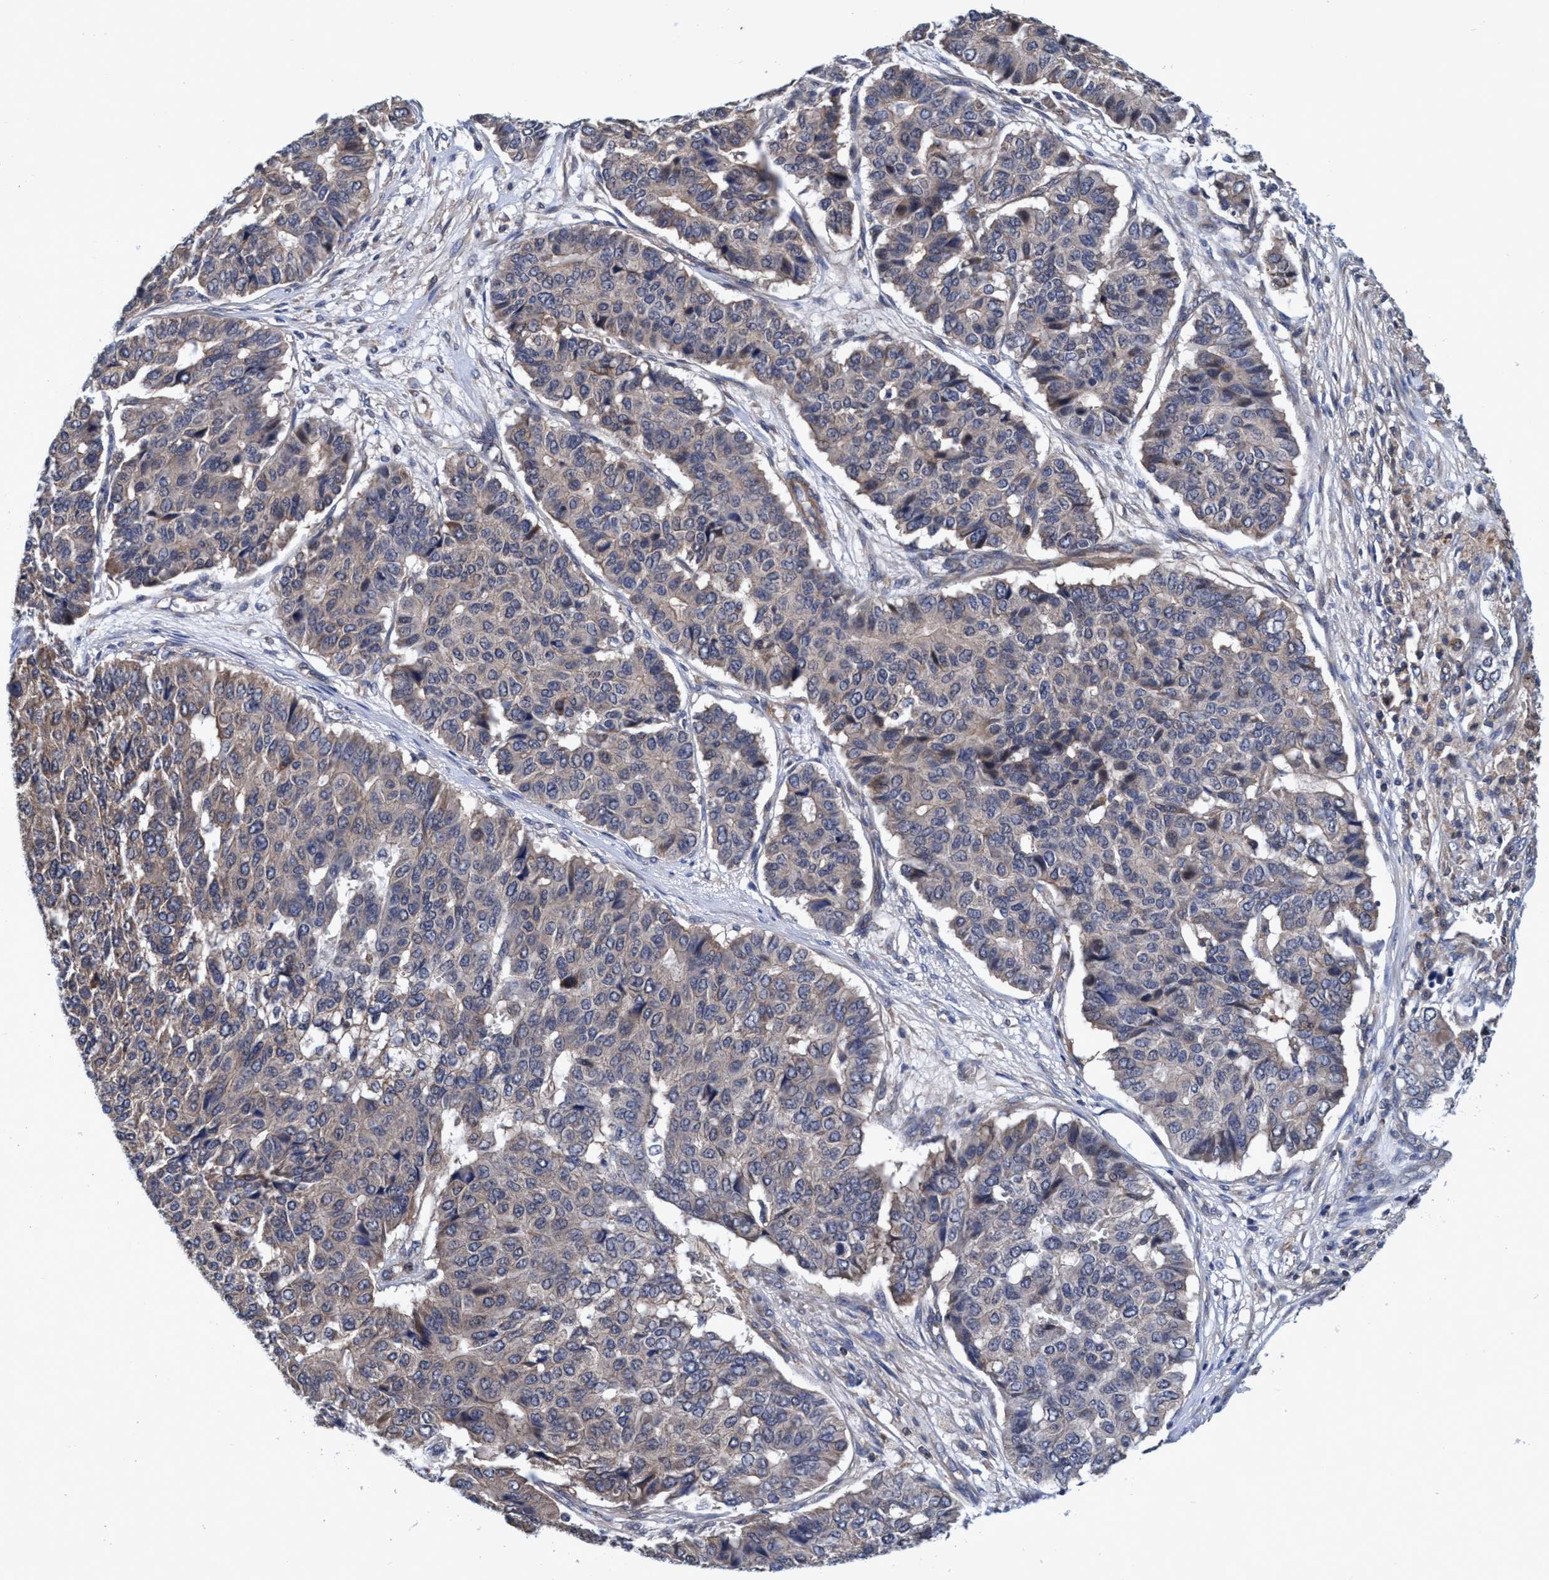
{"staining": {"intensity": "weak", "quantity": "<25%", "location": "cytoplasmic/membranous"}, "tissue": "pancreatic cancer", "cell_type": "Tumor cells", "image_type": "cancer", "snomed": [{"axis": "morphology", "description": "Adenocarcinoma, NOS"}, {"axis": "topography", "description": "Pancreas"}], "caption": "Immunohistochemistry micrograph of human pancreatic cancer (adenocarcinoma) stained for a protein (brown), which reveals no staining in tumor cells.", "gene": "CALCOCO2", "patient": {"sex": "male", "age": 50}}